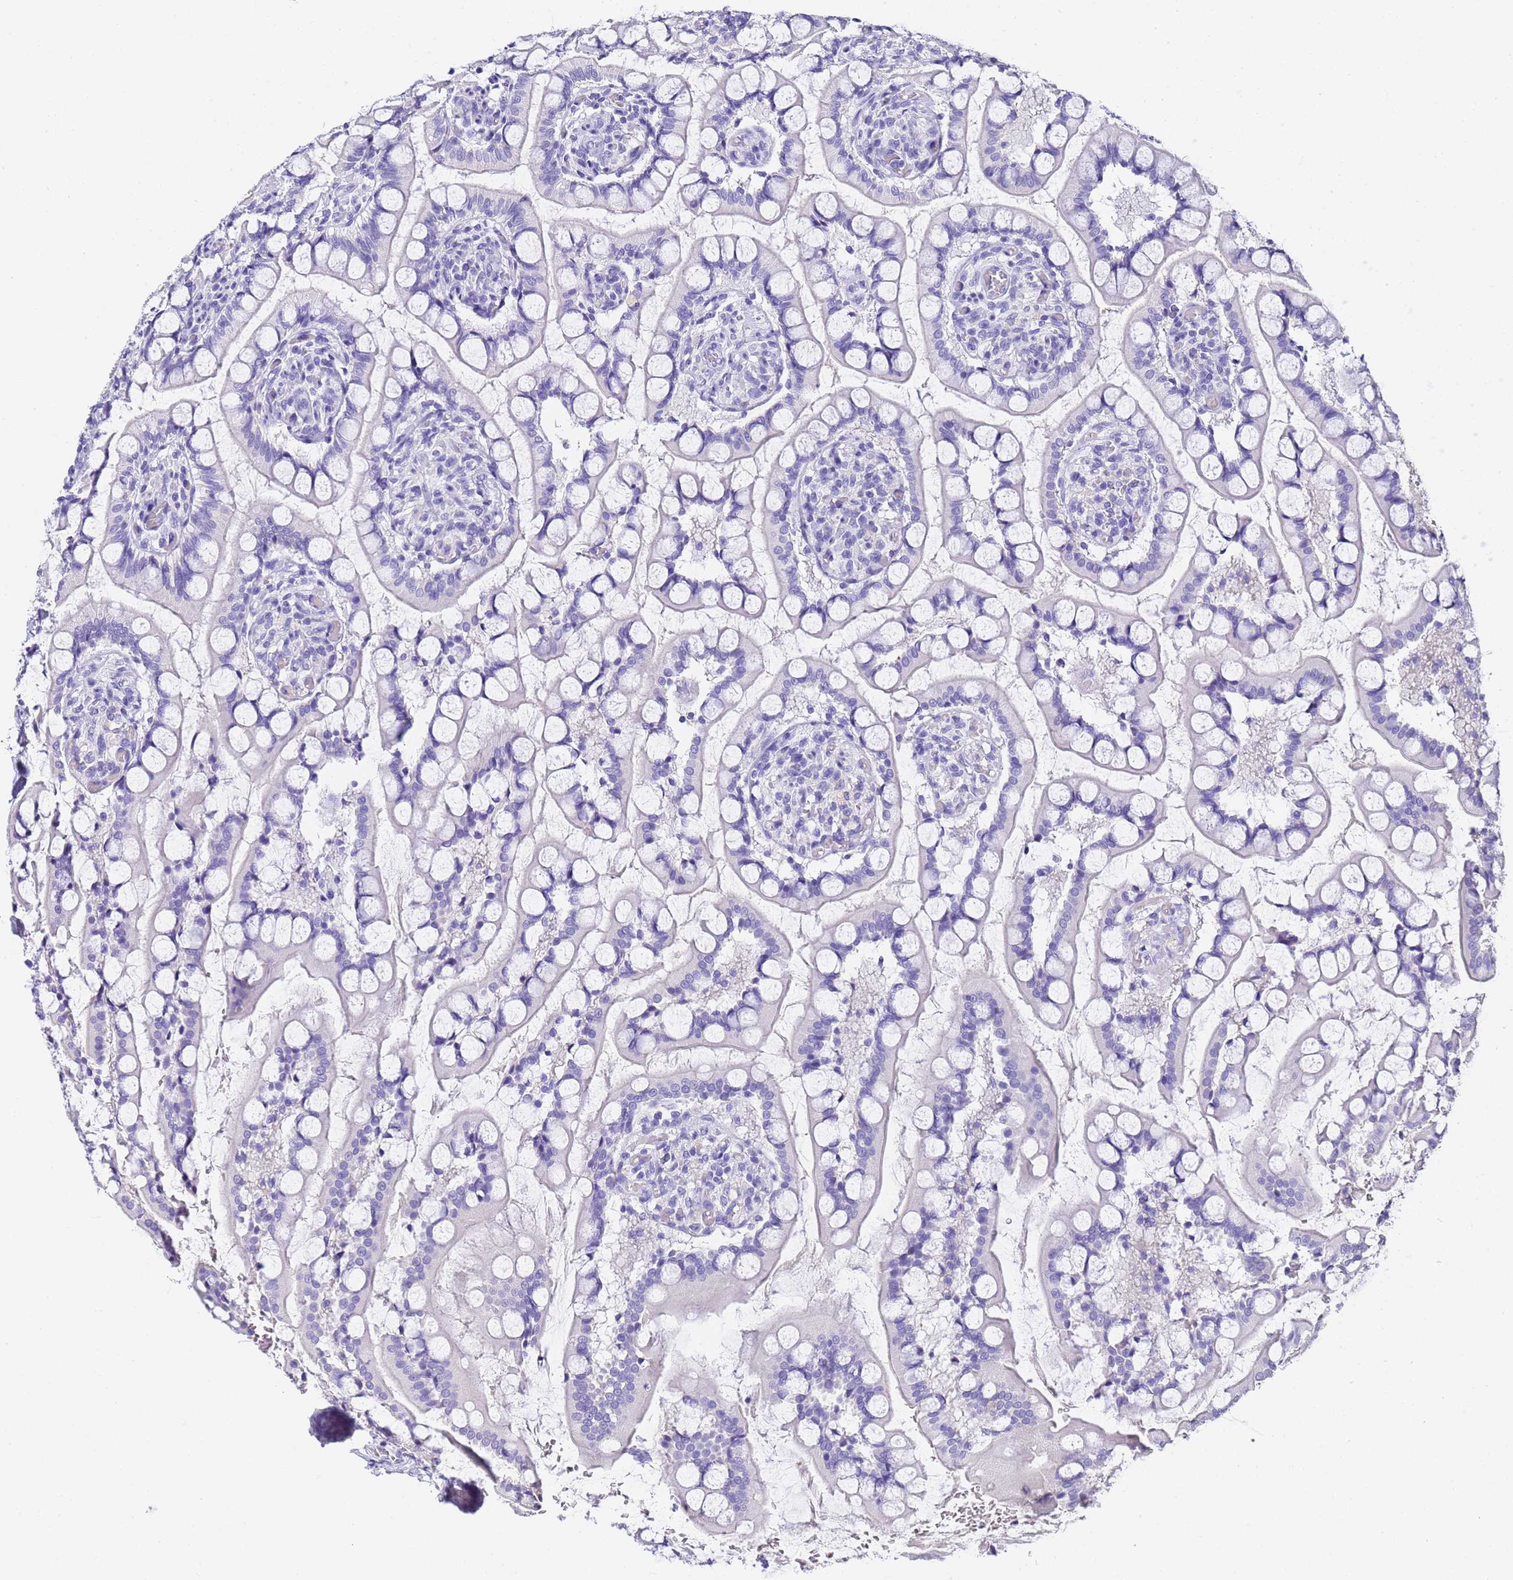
{"staining": {"intensity": "weak", "quantity": "25%-75%", "location": "cytoplasmic/membranous"}, "tissue": "small intestine", "cell_type": "Glandular cells", "image_type": "normal", "snomed": [{"axis": "morphology", "description": "Normal tissue, NOS"}, {"axis": "topography", "description": "Small intestine"}], "caption": "Brown immunohistochemical staining in normal small intestine exhibits weak cytoplasmic/membranous staining in about 25%-75% of glandular cells. The staining was performed using DAB, with brown indicating positive protein expression. Nuclei are stained blue with hematoxylin.", "gene": "GABRA1", "patient": {"sex": "male", "age": 52}}